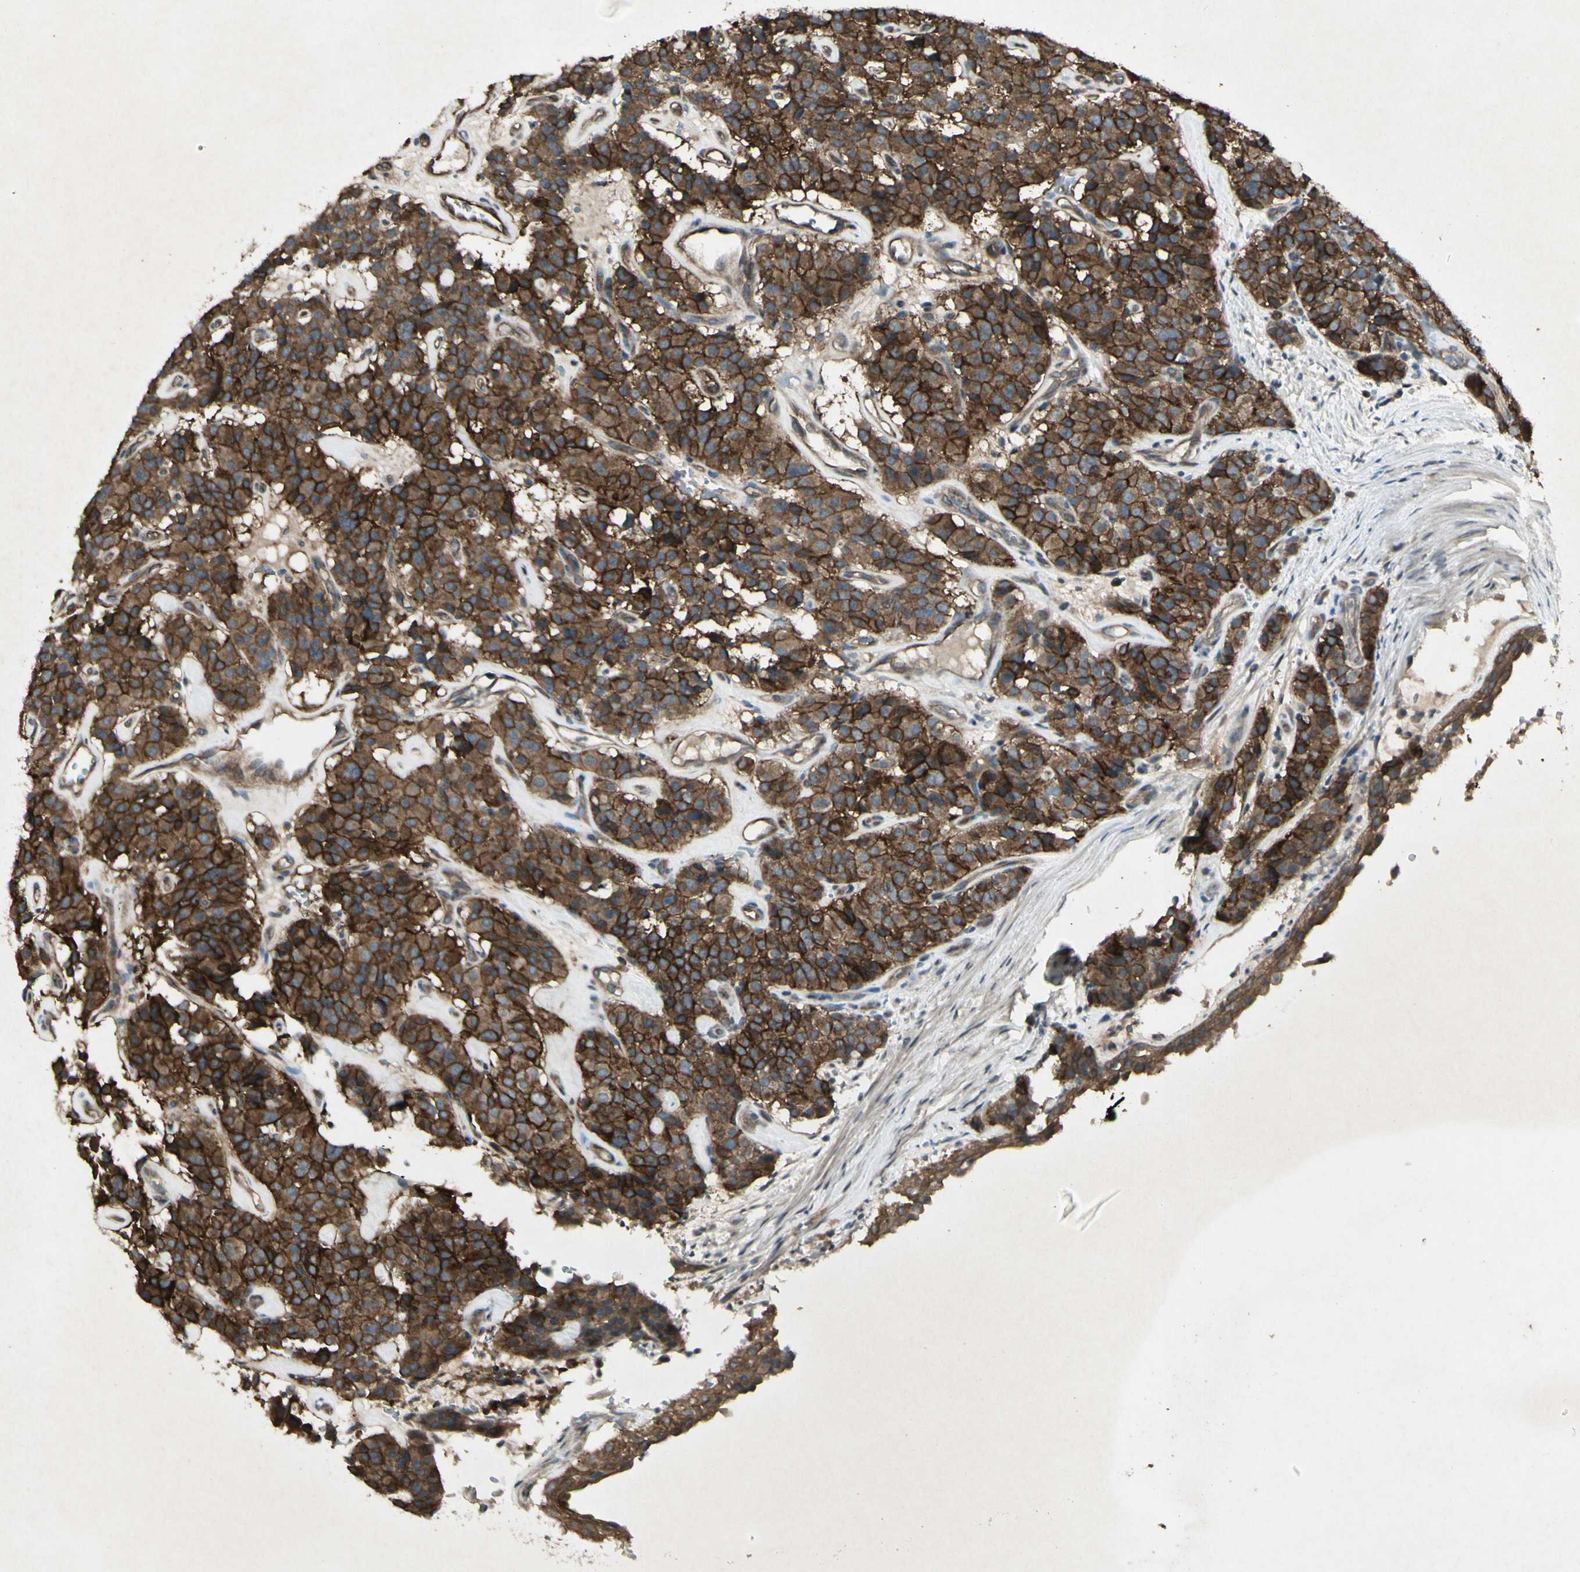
{"staining": {"intensity": "strong", "quantity": ">75%", "location": "cytoplasmic/membranous"}, "tissue": "carcinoid", "cell_type": "Tumor cells", "image_type": "cancer", "snomed": [{"axis": "morphology", "description": "Carcinoid, malignant, NOS"}, {"axis": "topography", "description": "Lung"}], "caption": "Carcinoid tissue demonstrates strong cytoplasmic/membranous staining in about >75% of tumor cells, visualized by immunohistochemistry.", "gene": "JAG1", "patient": {"sex": "male", "age": 30}}